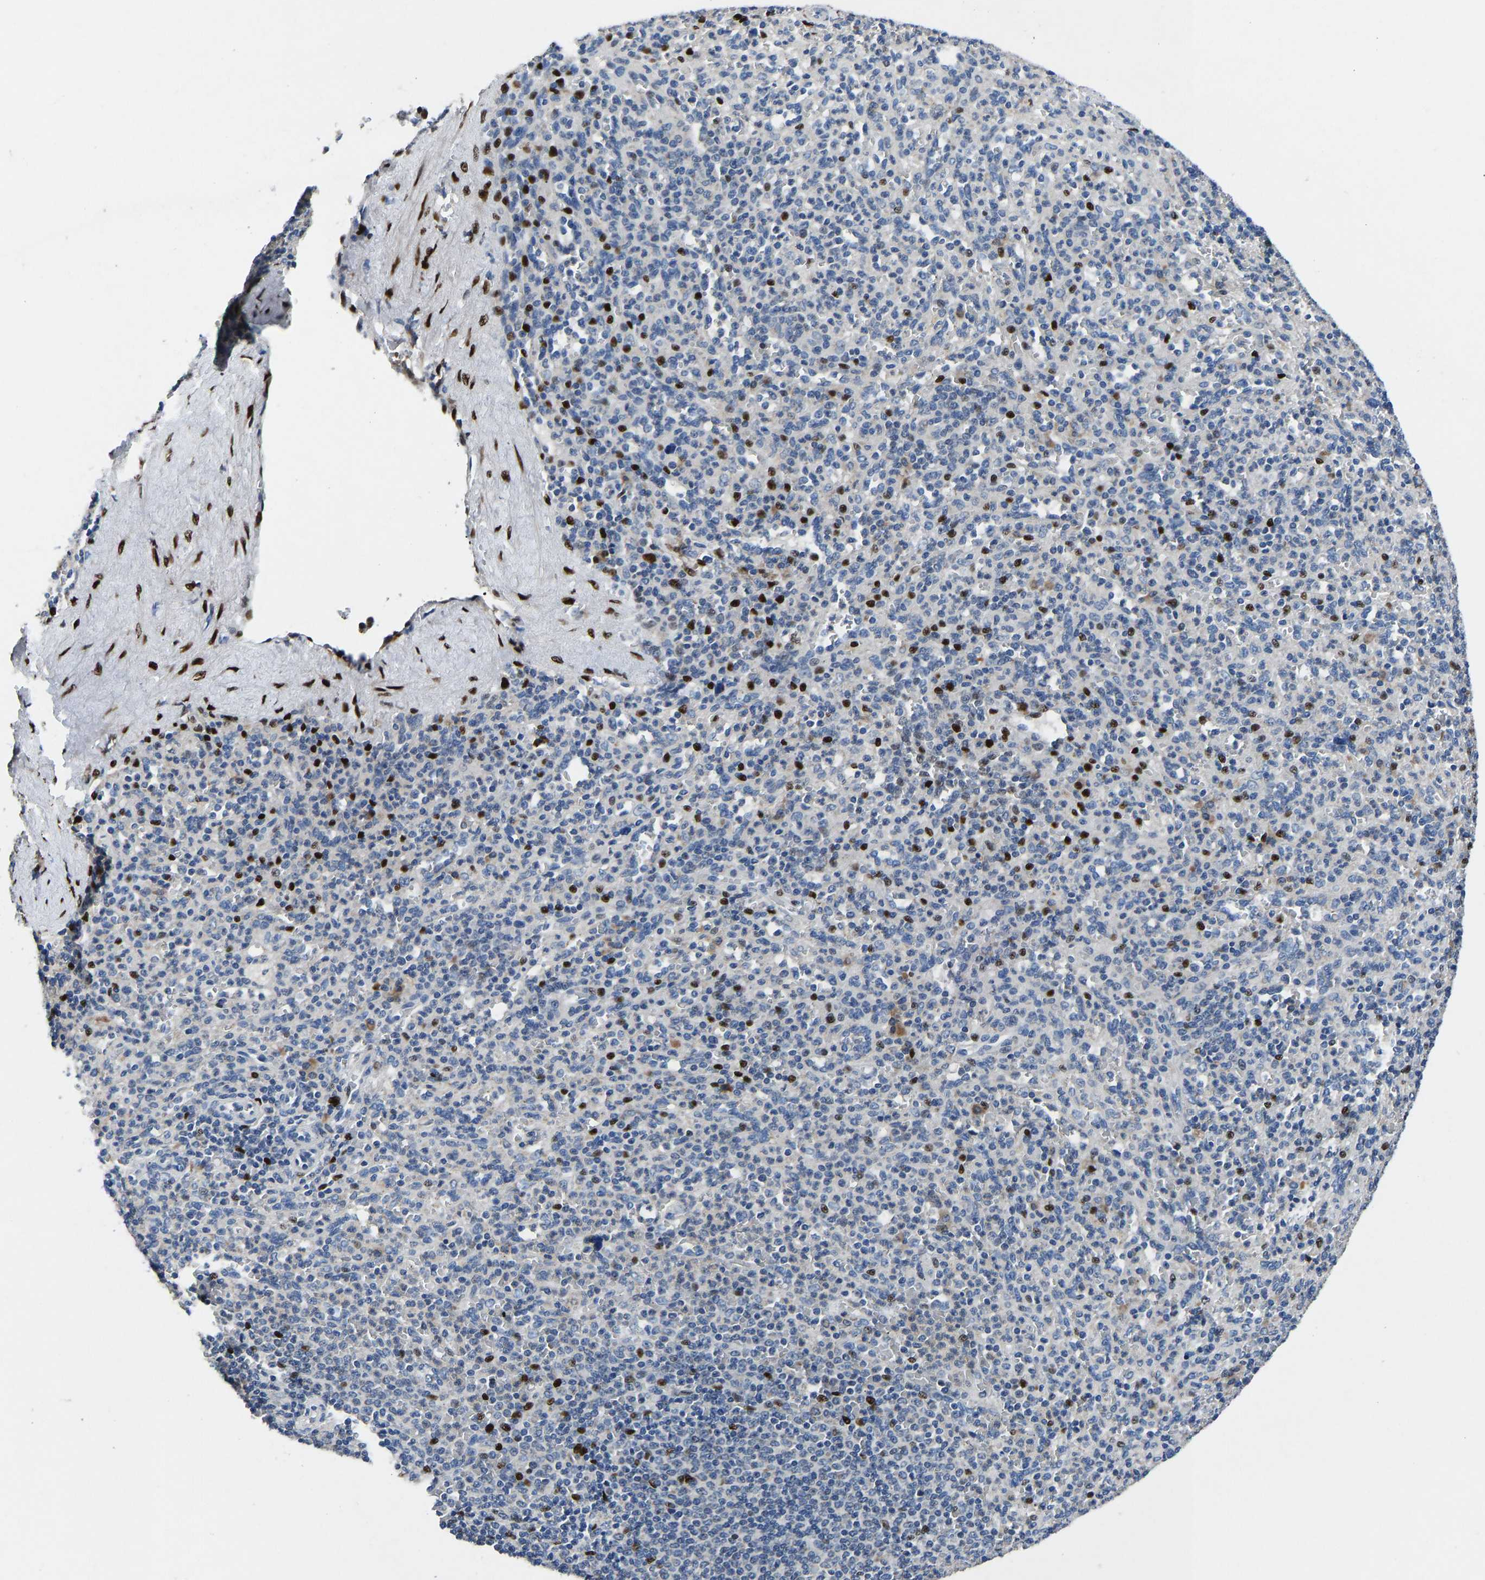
{"staining": {"intensity": "strong", "quantity": "<25%", "location": "nuclear"}, "tissue": "spleen", "cell_type": "Cells in red pulp", "image_type": "normal", "snomed": [{"axis": "morphology", "description": "Normal tissue, NOS"}, {"axis": "topography", "description": "Spleen"}], "caption": "Protein analysis of unremarkable spleen shows strong nuclear staining in approximately <25% of cells in red pulp. The protein of interest is shown in brown color, while the nuclei are stained blue.", "gene": "EGR1", "patient": {"sex": "male", "age": 36}}